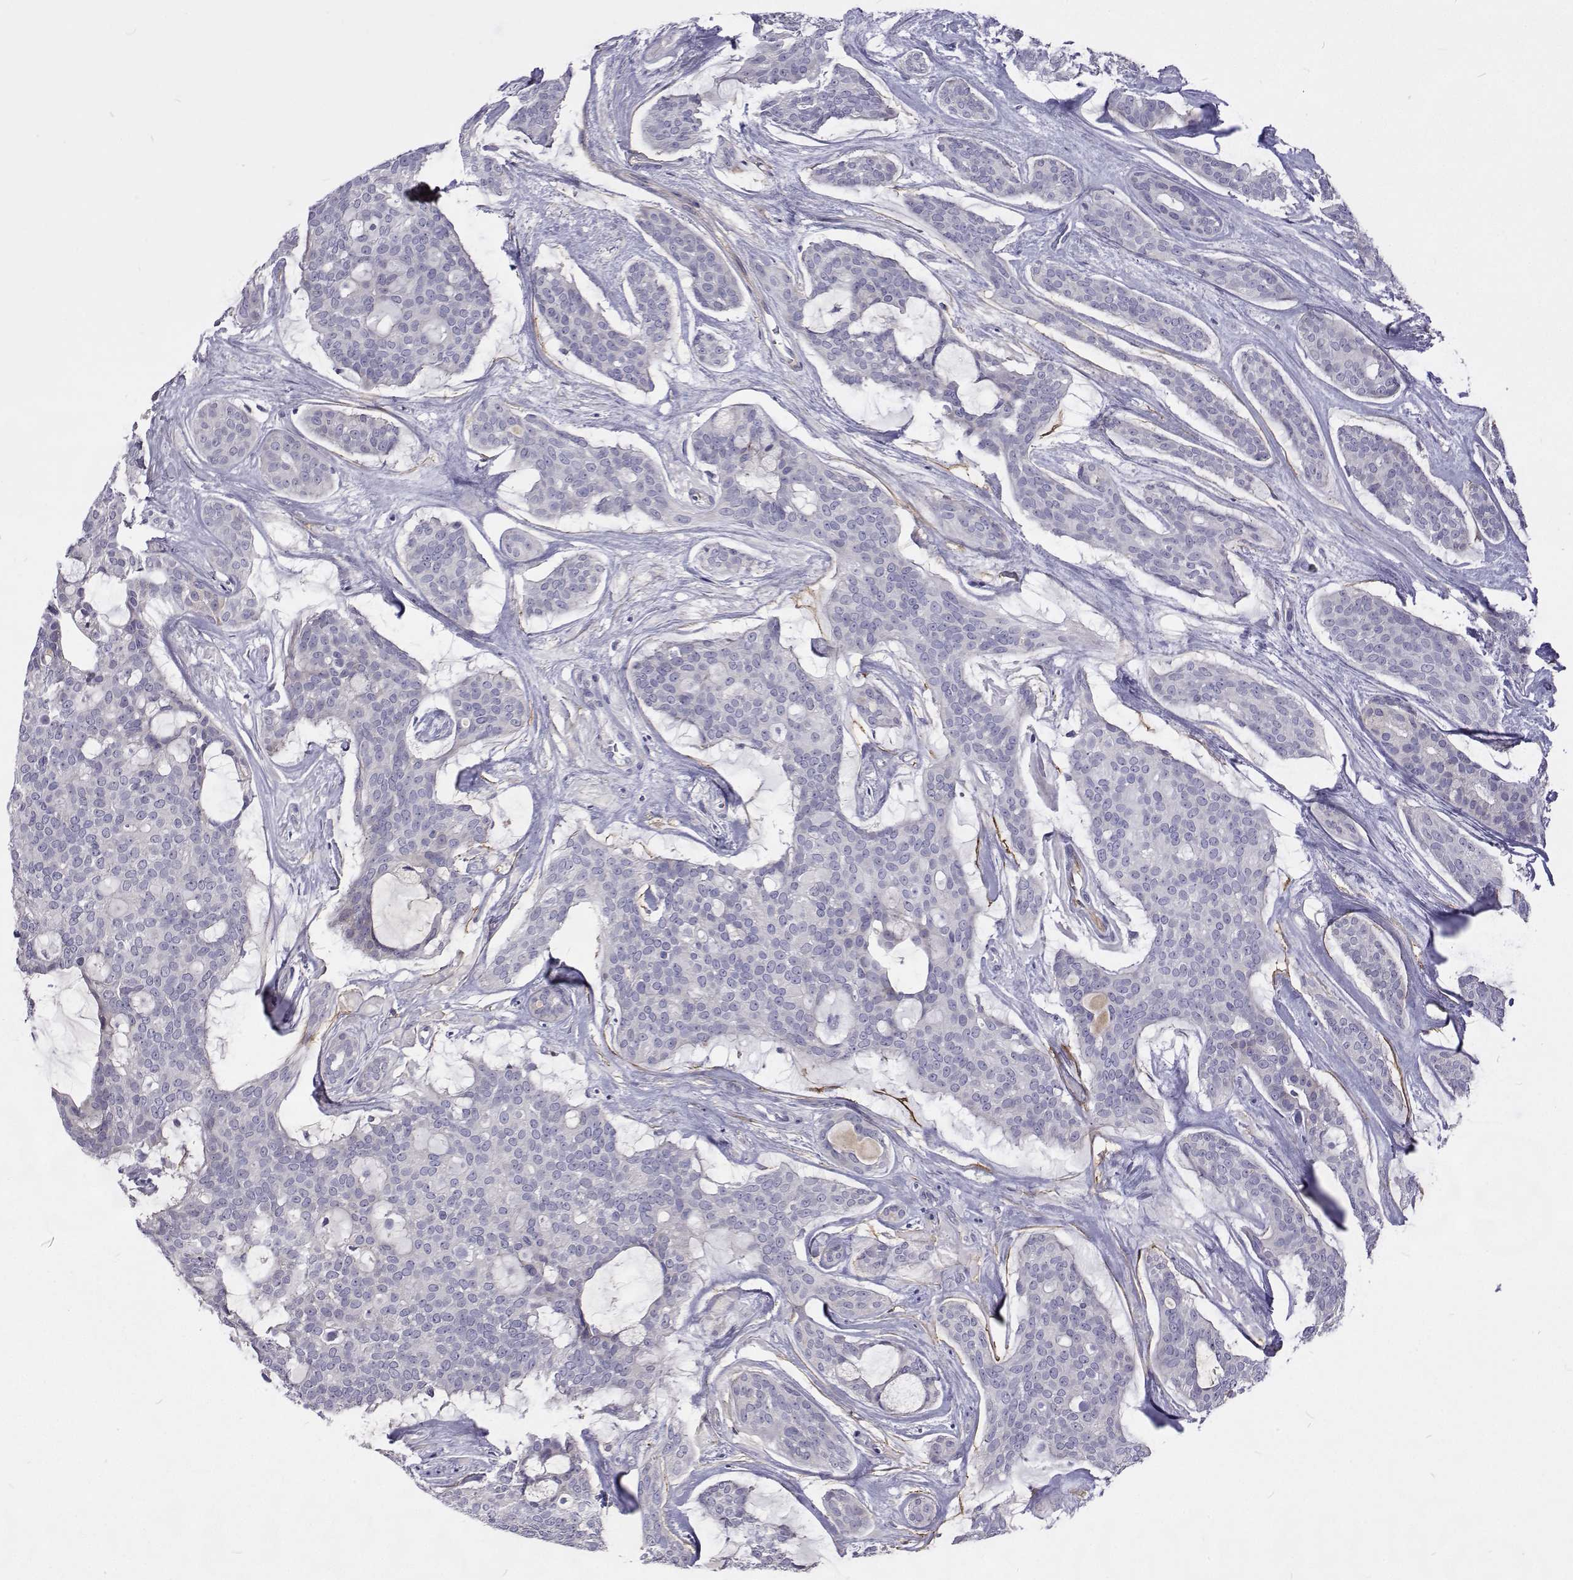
{"staining": {"intensity": "negative", "quantity": "none", "location": "none"}, "tissue": "head and neck cancer", "cell_type": "Tumor cells", "image_type": "cancer", "snomed": [{"axis": "morphology", "description": "Adenocarcinoma, NOS"}, {"axis": "topography", "description": "Head-Neck"}], "caption": "Tumor cells are negative for protein expression in human head and neck cancer. Brightfield microscopy of immunohistochemistry (IHC) stained with DAB (3,3'-diaminobenzidine) (brown) and hematoxylin (blue), captured at high magnification.", "gene": "NPR3", "patient": {"sex": "male", "age": 66}}